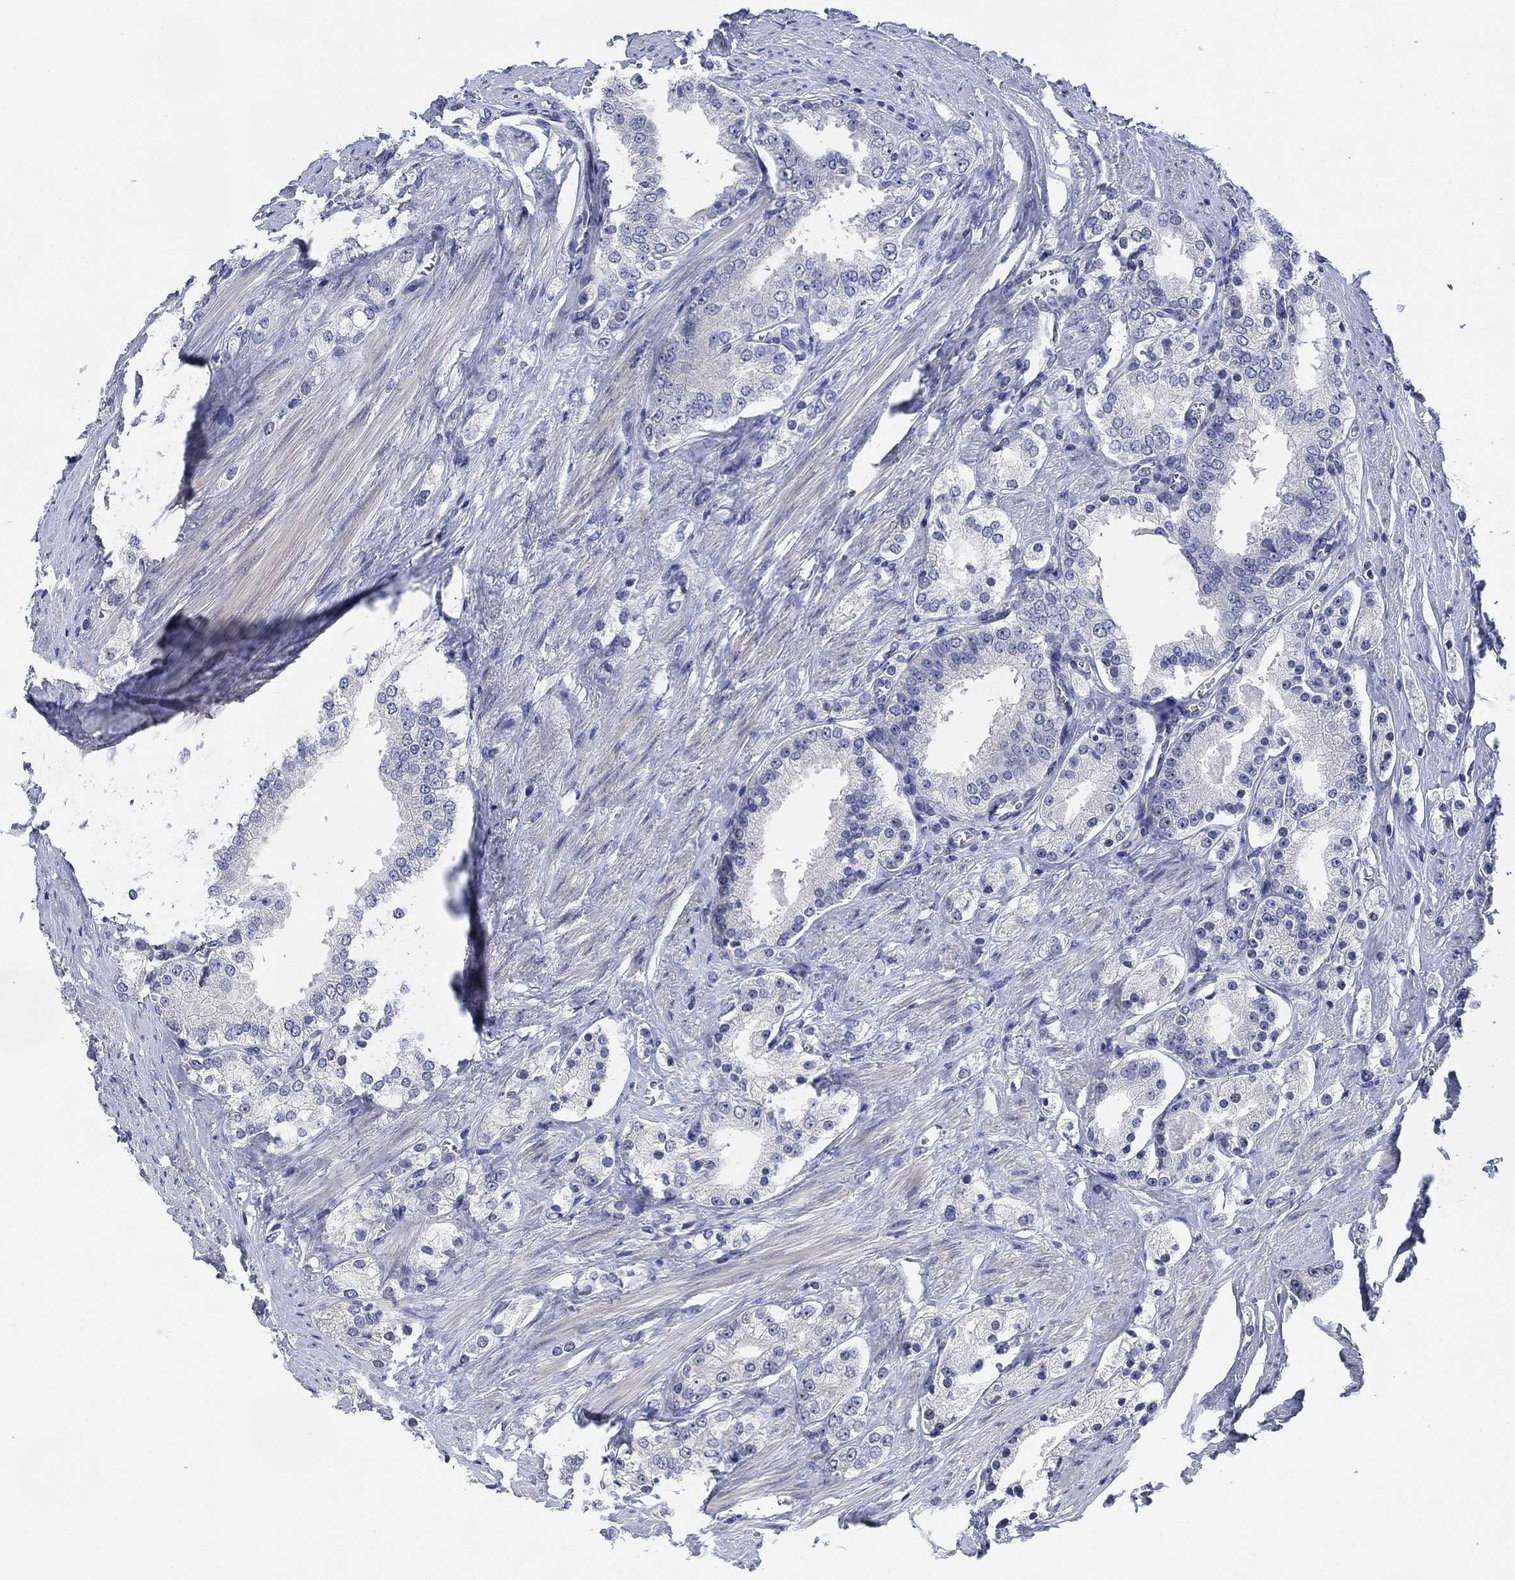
{"staining": {"intensity": "negative", "quantity": "none", "location": "none"}, "tissue": "prostate cancer", "cell_type": "Tumor cells", "image_type": "cancer", "snomed": [{"axis": "morphology", "description": "Adenocarcinoma, NOS"}, {"axis": "topography", "description": "Prostate and seminal vesicle, NOS"}, {"axis": "topography", "description": "Prostate"}], "caption": "Prostate adenocarcinoma was stained to show a protein in brown. There is no significant staining in tumor cells.", "gene": "DAZL", "patient": {"sex": "male", "age": 67}}